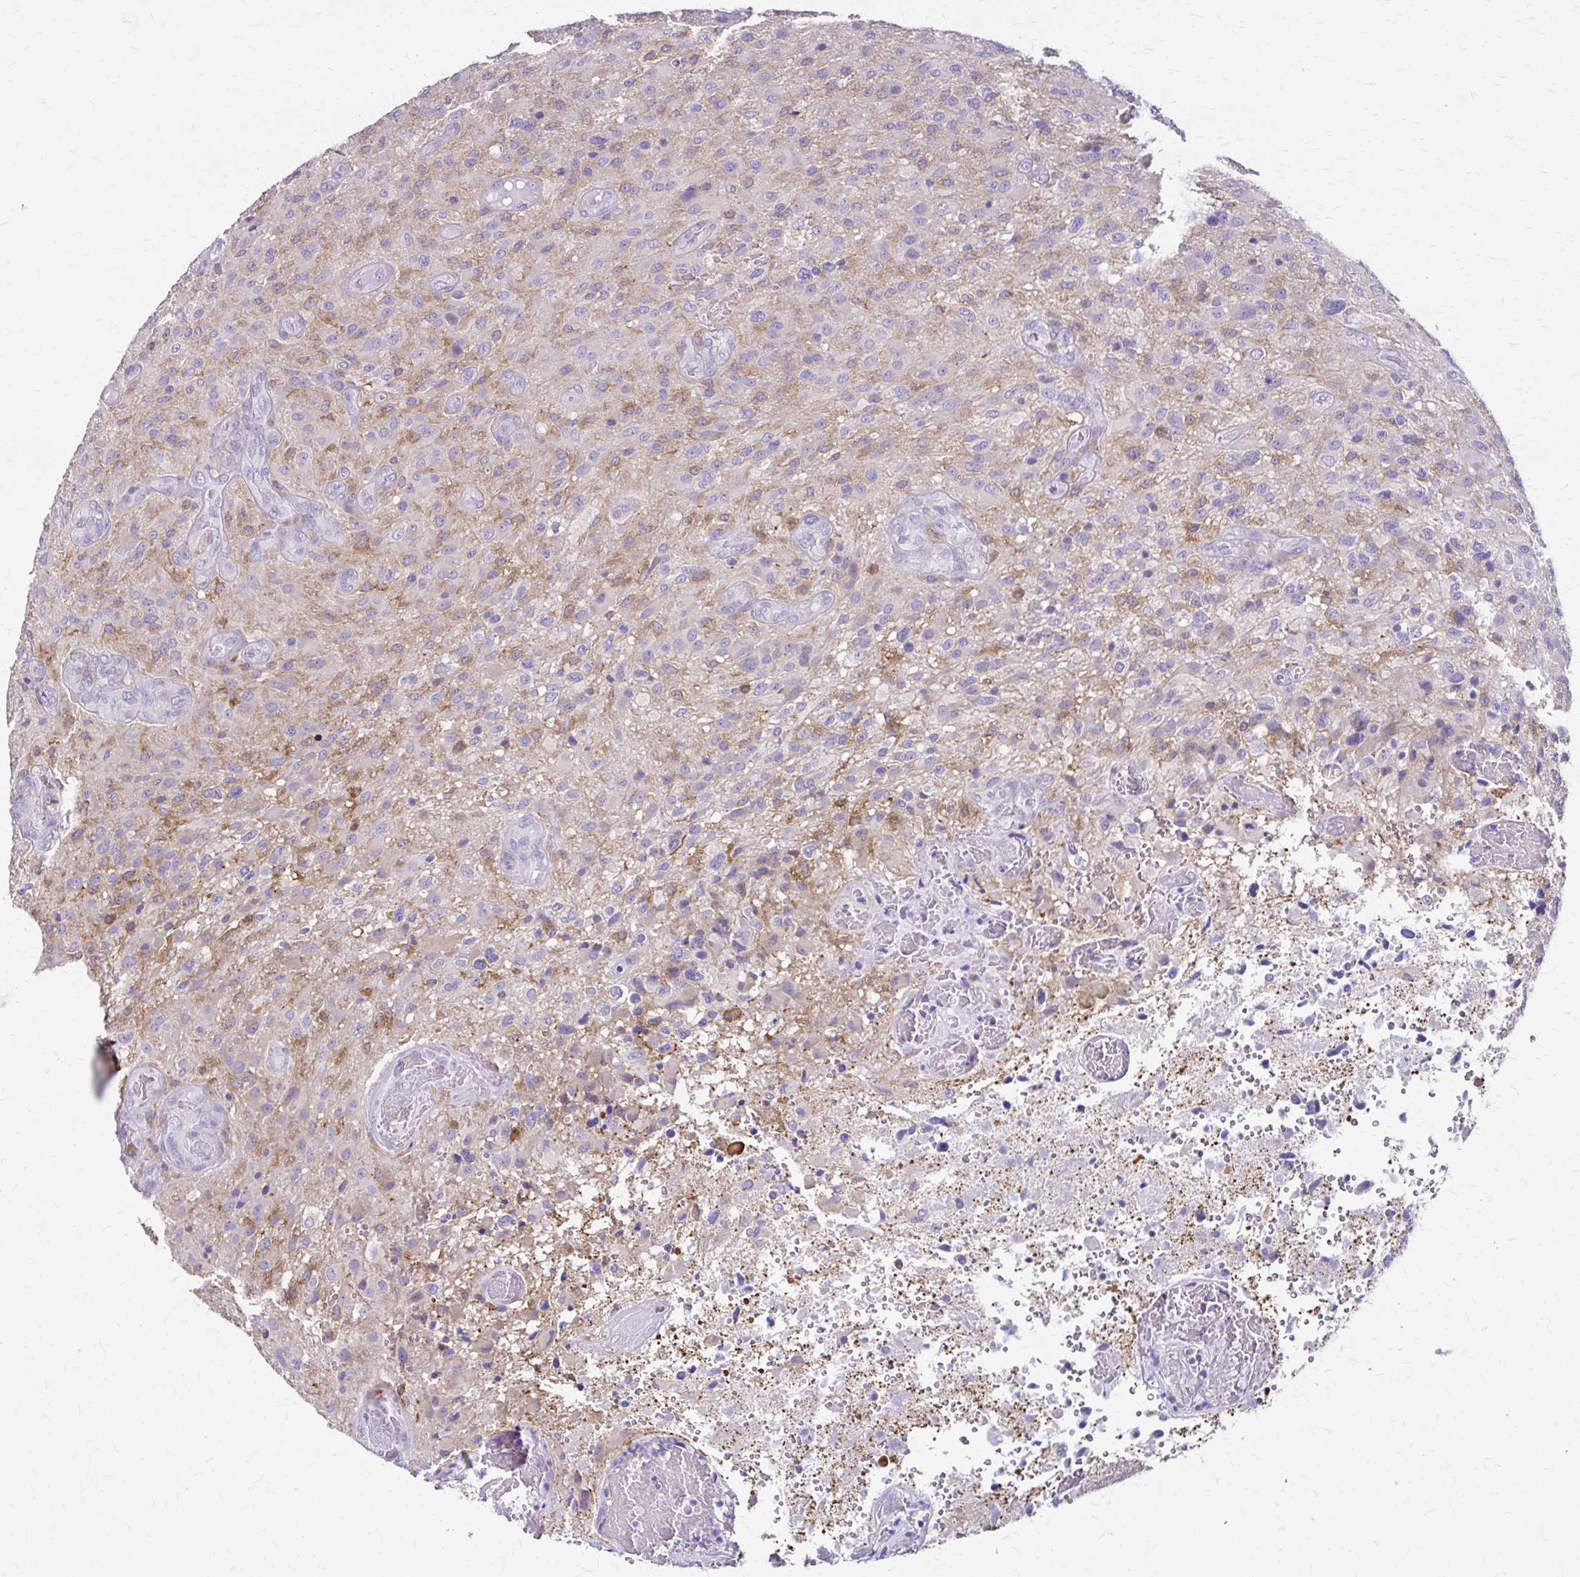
{"staining": {"intensity": "negative", "quantity": "none", "location": "none"}, "tissue": "glioma", "cell_type": "Tumor cells", "image_type": "cancer", "snomed": [{"axis": "morphology", "description": "Glioma, malignant, High grade"}, {"axis": "topography", "description": "Brain"}], "caption": "A high-resolution micrograph shows IHC staining of glioma, which reveals no significant expression in tumor cells.", "gene": "PIK3AP1", "patient": {"sex": "male", "age": 53}}